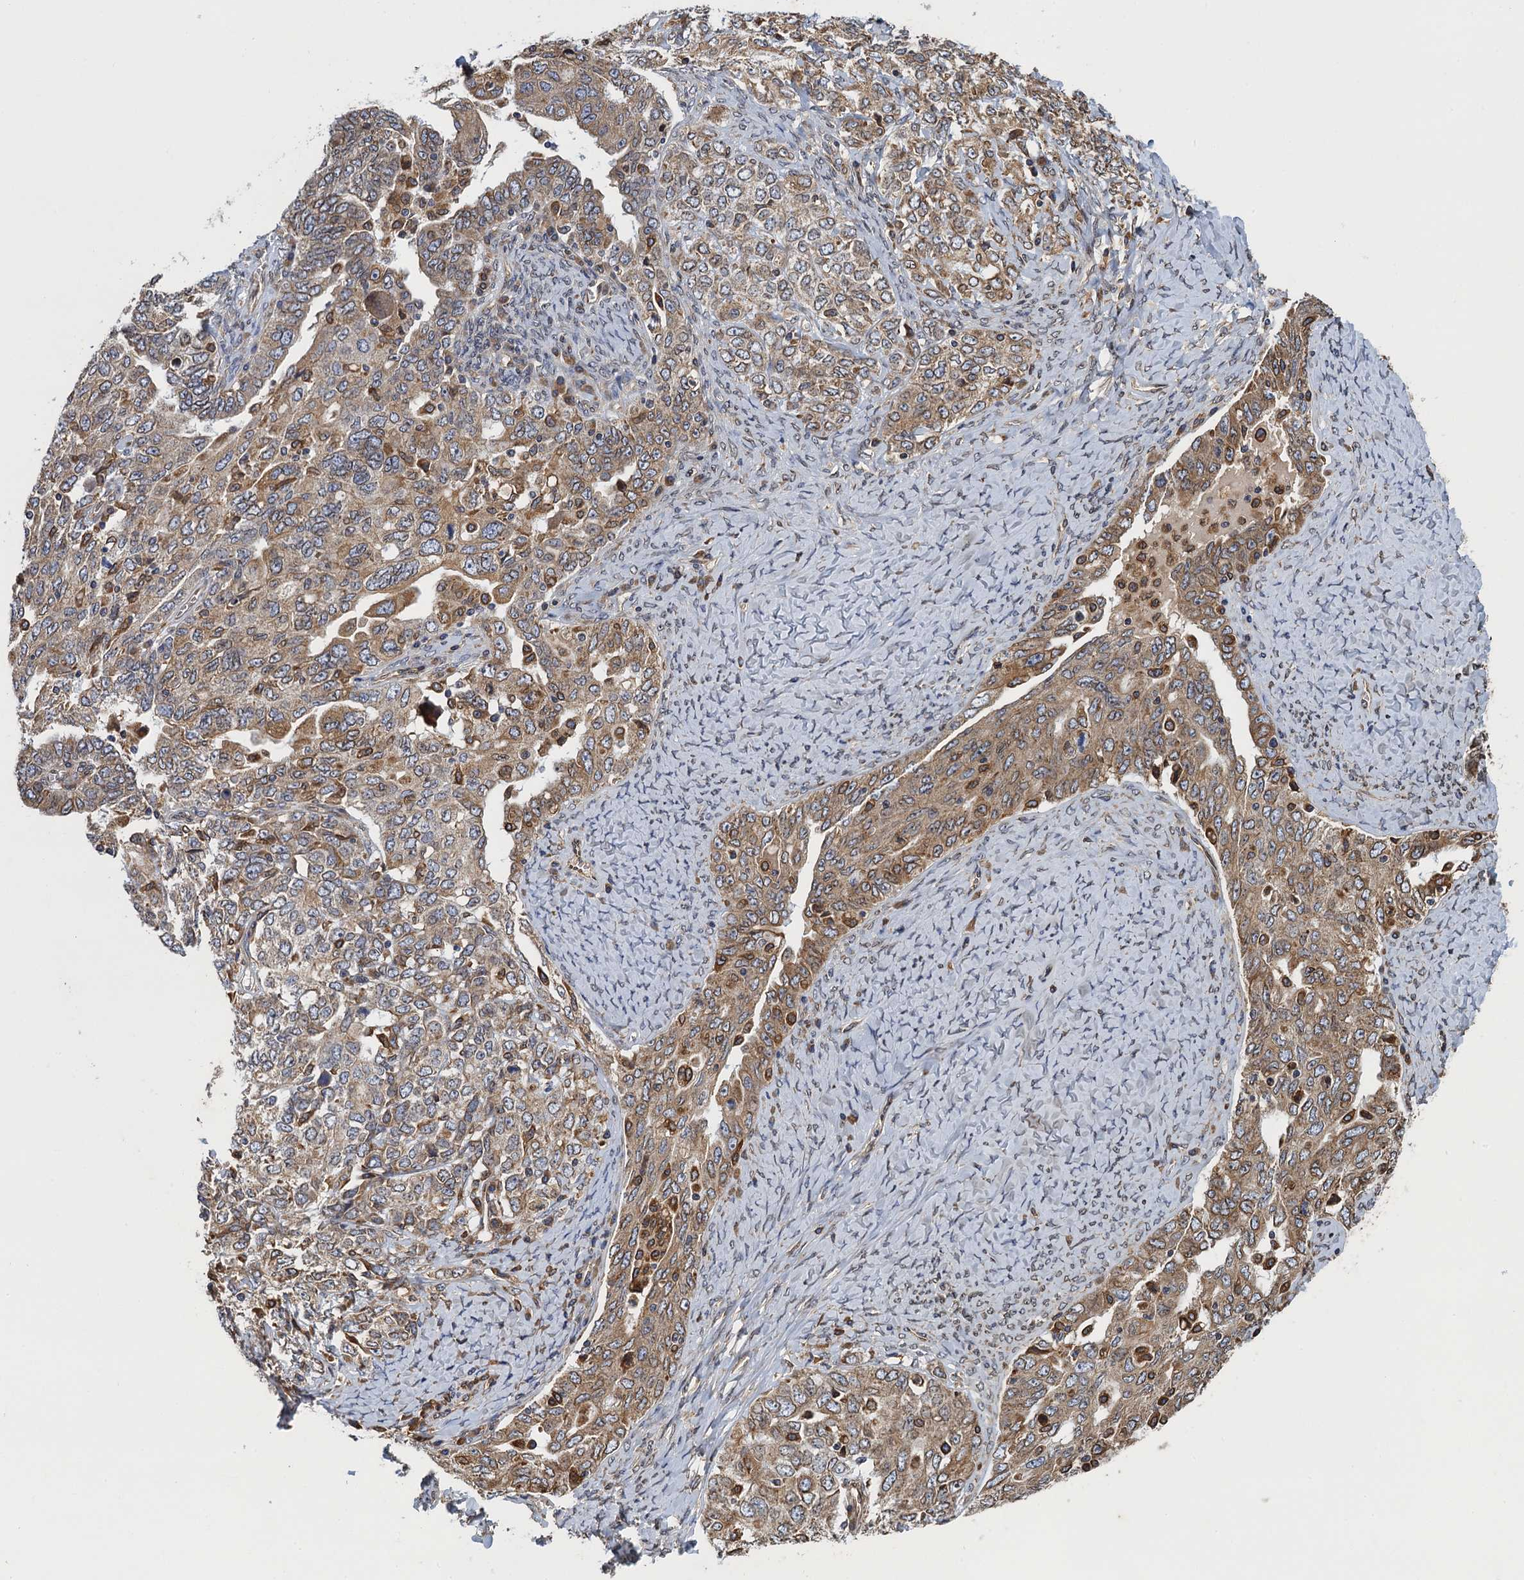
{"staining": {"intensity": "moderate", "quantity": ">75%", "location": "cytoplasmic/membranous"}, "tissue": "ovarian cancer", "cell_type": "Tumor cells", "image_type": "cancer", "snomed": [{"axis": "morphology", "description": "Carcinoma, endometroid"}, {"axis": "topography", "description": "Ovary"}], "caption": "Immunohistochemistry of ovarian cancer (endometroid carcinoma) displays medium levels of moderate cytoplasmic/membranous staining in approximately >75% of tumor cells.", "gene": "ARMC5", "patient": {"sex": "female", "age": 62}}